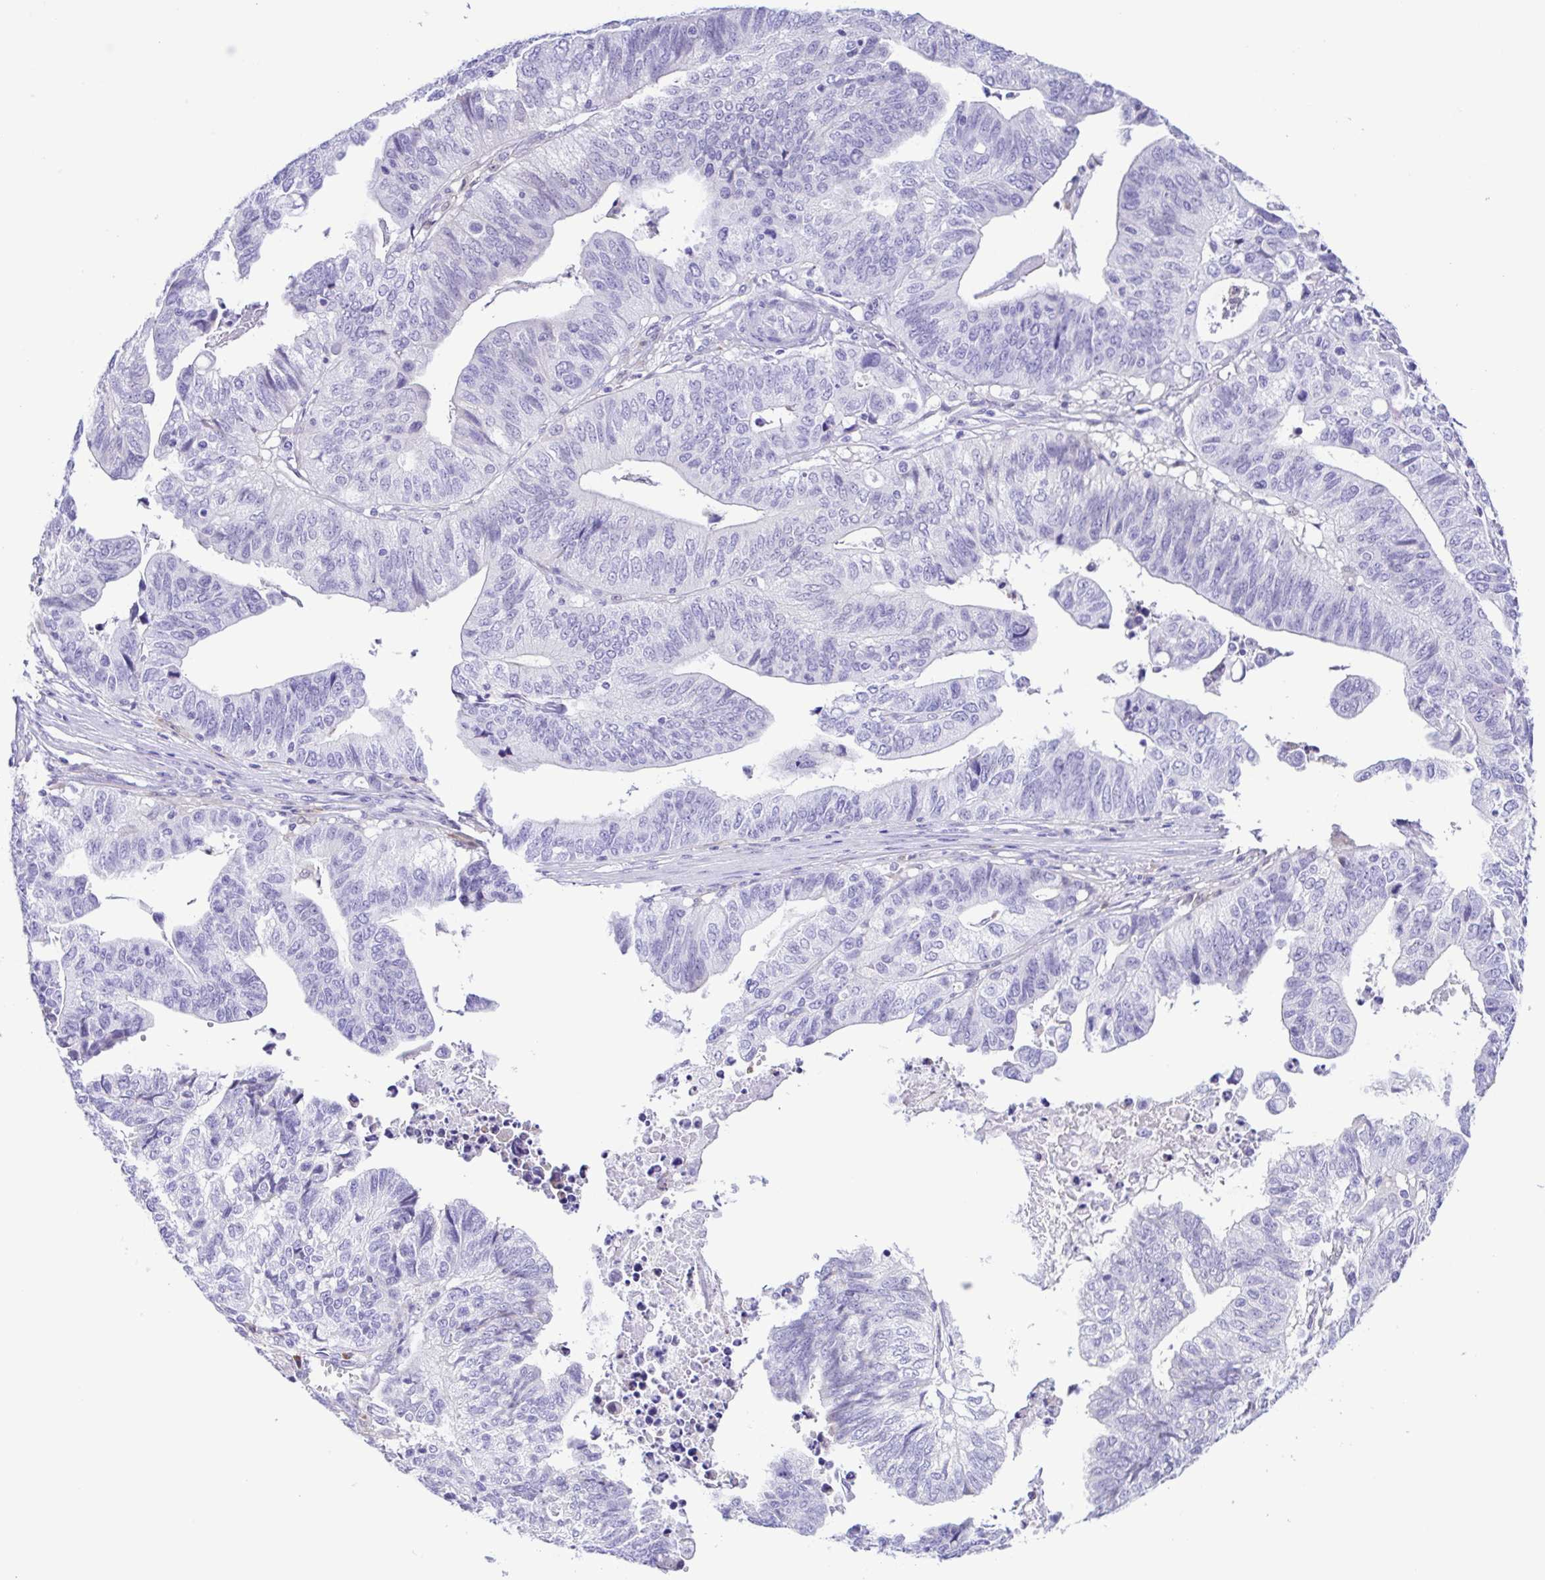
{"staining": {"intensity": "negative", "quantity": "none", "location": "none"}, "tissue": "stomach cancer", "cell_type": "Tumor cells", "image_type": "cancer", "snomed": [{"axis": "morphology", "description": "Adenocarcinoma, NOS"}, {"axis": "topography", "description": "Stomach, upper"}], "caption": "This is a image of immunohistochemistry (IHC) staining of stomach cancer, which shows no expression in tumor cells.", "gene": "GPR17", "patient": {"sex": "female", "age": 67}}